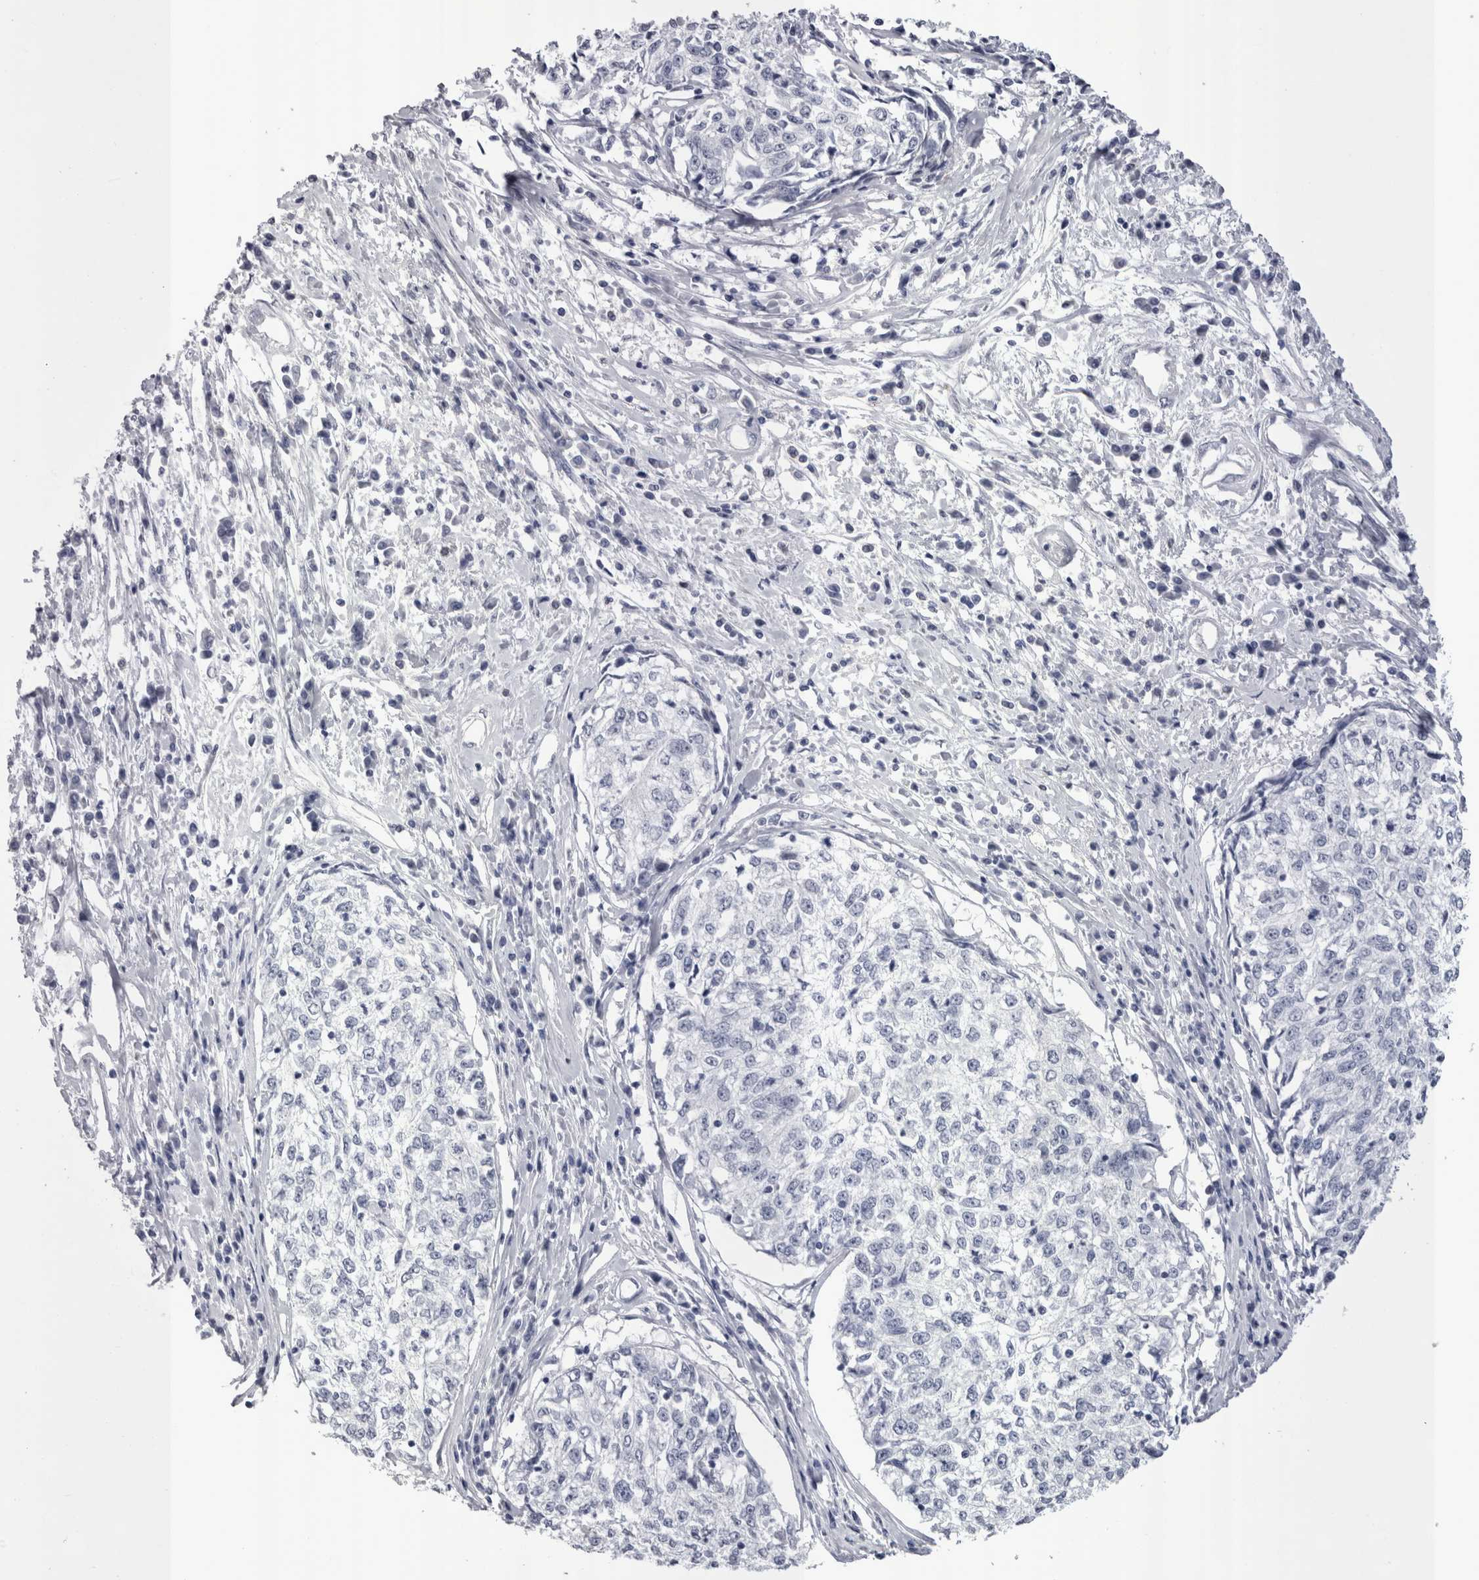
{"staining": {"intensity": "negative", "quantity": "none", "location": "none"}, "tissue": "cervical cancer", "cell_type": "Tumor cells", "image_type": "cancer", "snomed": [{"axis": "morphology", "description": "Squamous cell carcinoma, NOS"}, {"axis": "topography", "description": "Cervix"}], "caption": "Tumor cells show no significant protein expression in cervical cancer (squamous cell carcinoma).", "gene": "PWP2", "patient": {"sex": "female", "age": 57}}